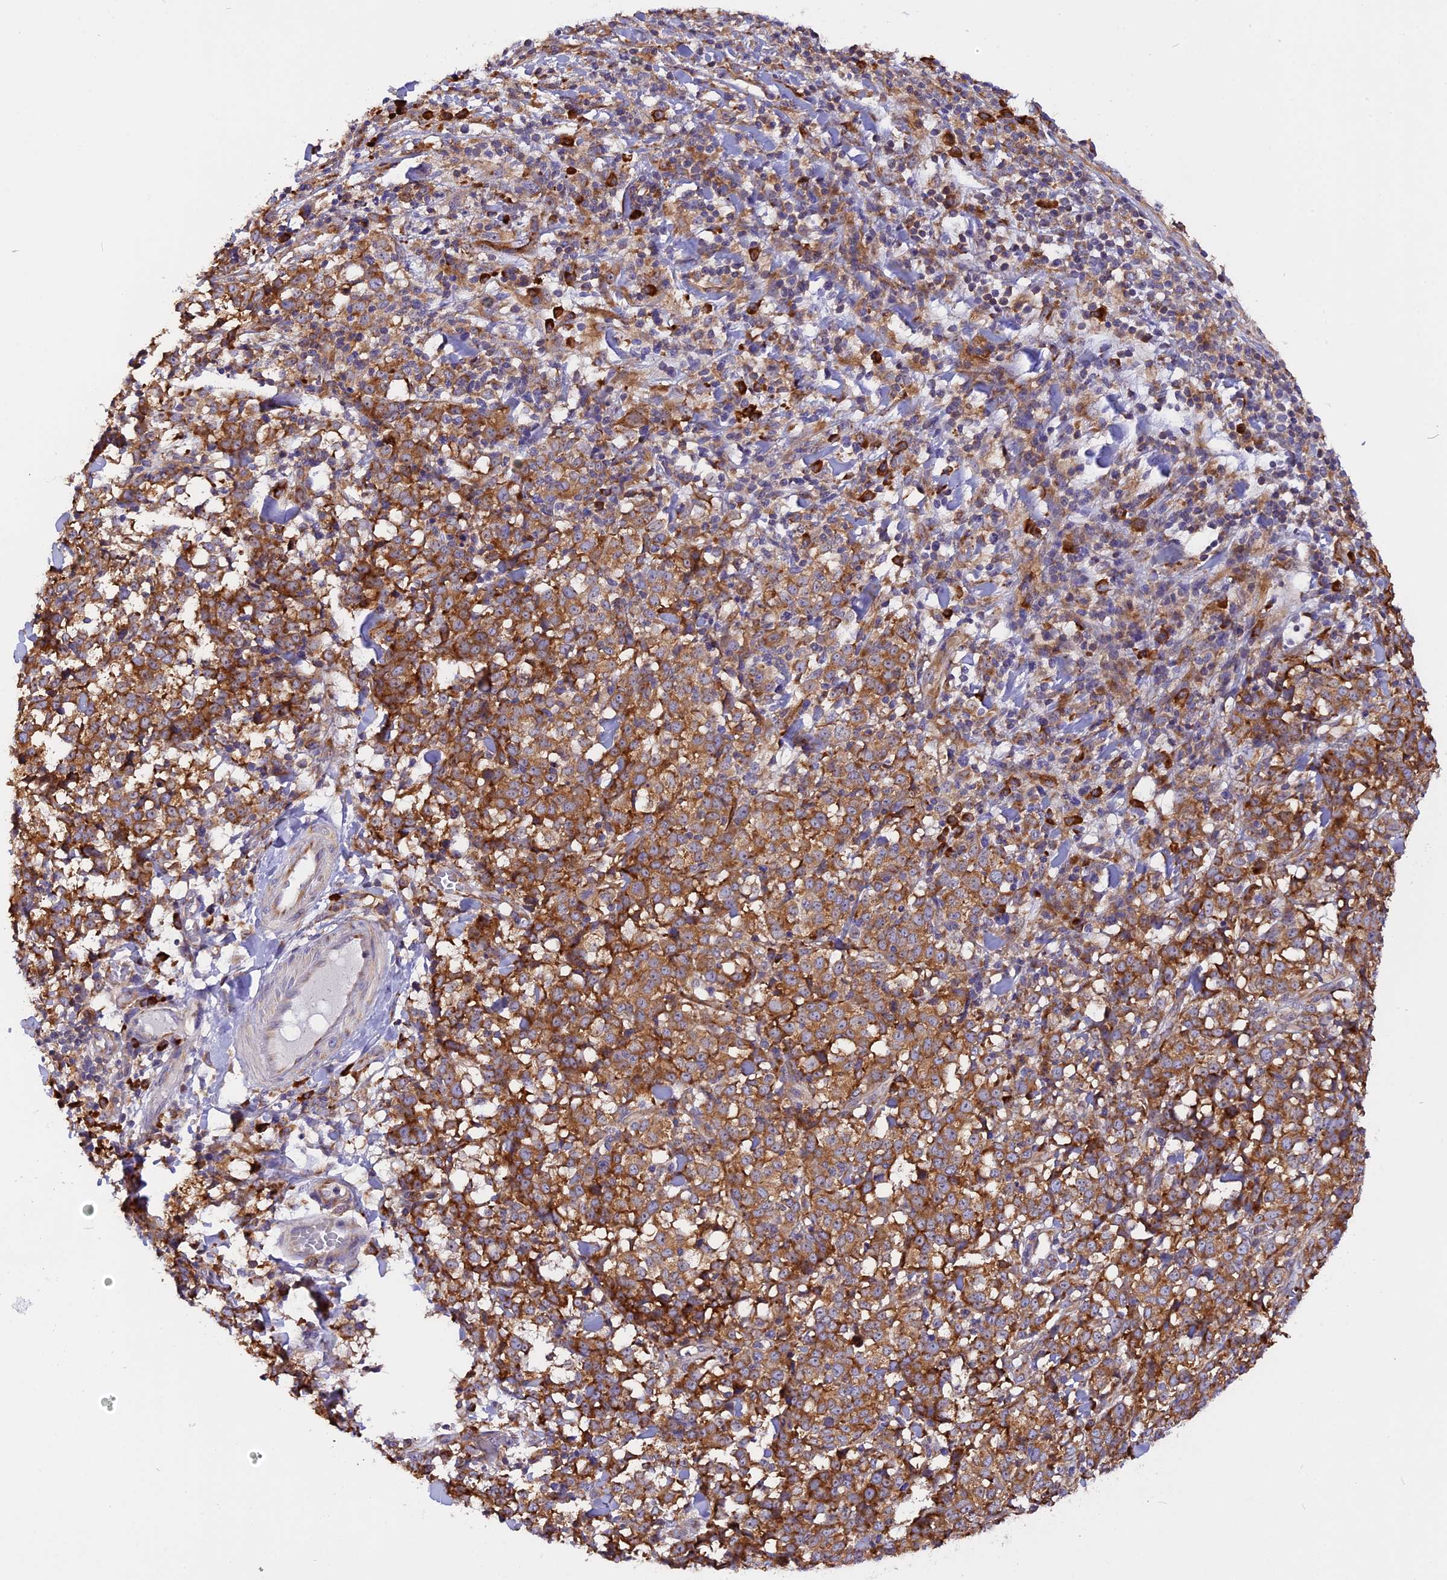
{"staining": {"intensity": "moderate", "quantity": ">75%", "location": "cytoplasmic/membranous"}, "tissue": "melanoma", "cell_type": "Tumor cells", "image_type": "cancer", "snomed": [{"axis": "morphology", "description": "Malignant melanoma, NOS"}, {"axis": "topography", "description": "Skin"}], "caption": "This photomicrograph reveals melanoma stained with IHC to label a protein in brown. The cytoplasmic/membranous of tumor cells show moderate positivity for the protein. Nuclei are counter-stained blue.", "gene": "GNPTAB", "patient": {"sex": "female", "age": 72}}